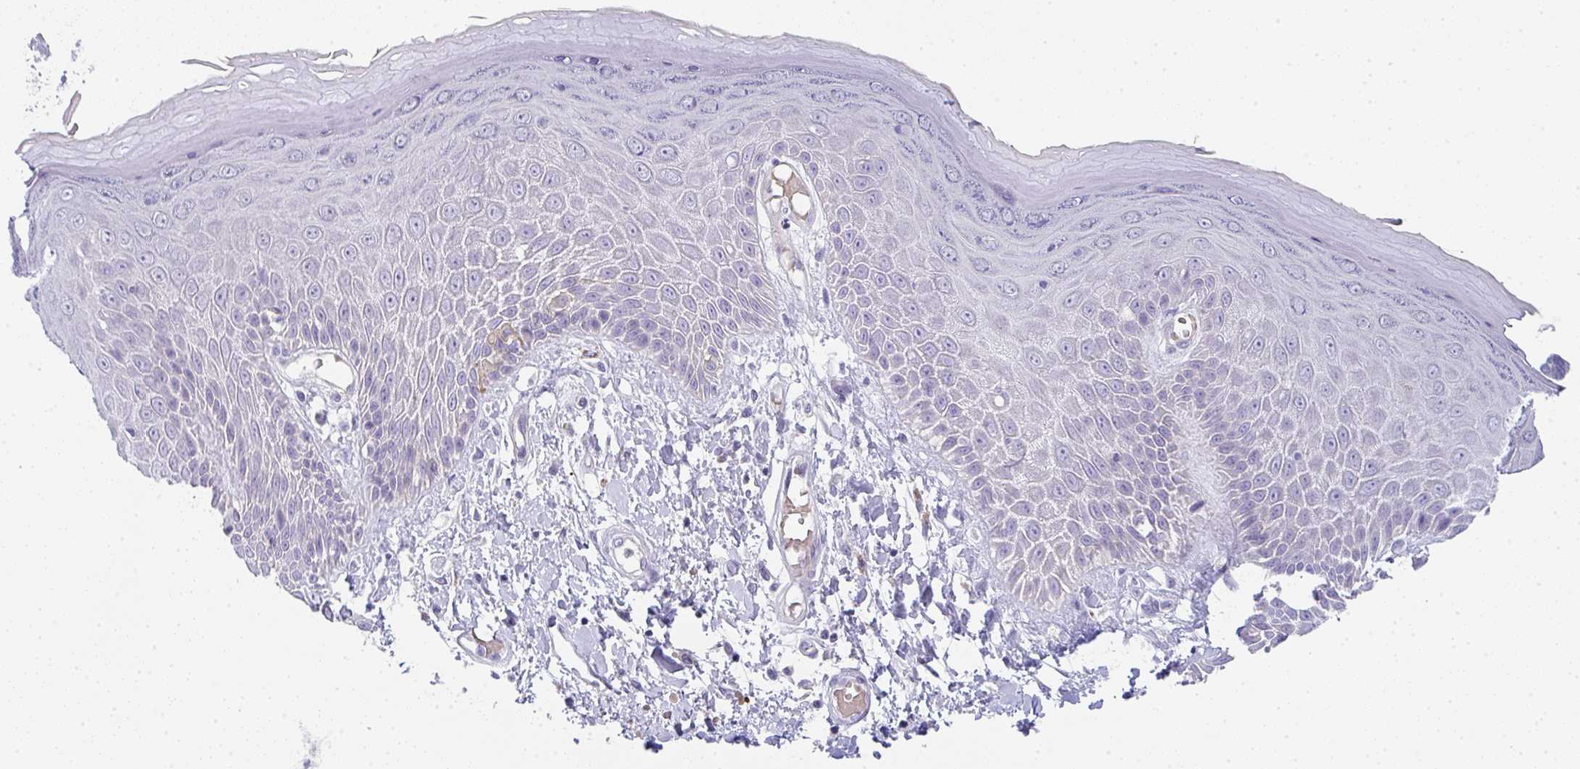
{"staining": {"intensity": "weak", "quantity": "<25%", "location": "cytoplasmic/membranous"}, "tissue": "skin", "cell_type": "Epidermal cells", "image_type": "normal", "snomed": [{"axis": "morphology", "description": "Normal tissue, NOS"}, {"axis": "topography", "description": "Anal"}, {"axis": "topography", "description": "Peripheral nerve tissue"}], "caption": "High magnification brightfield microscopy of benign skin stained with DAB (3,3'-diaminobenzidine) (brown) and counterstained with hematoxylin (blue): epidermal cells show no significant expression.", "gene": "CACNA1S", "patient": {"sex": "male", "age": 78}}